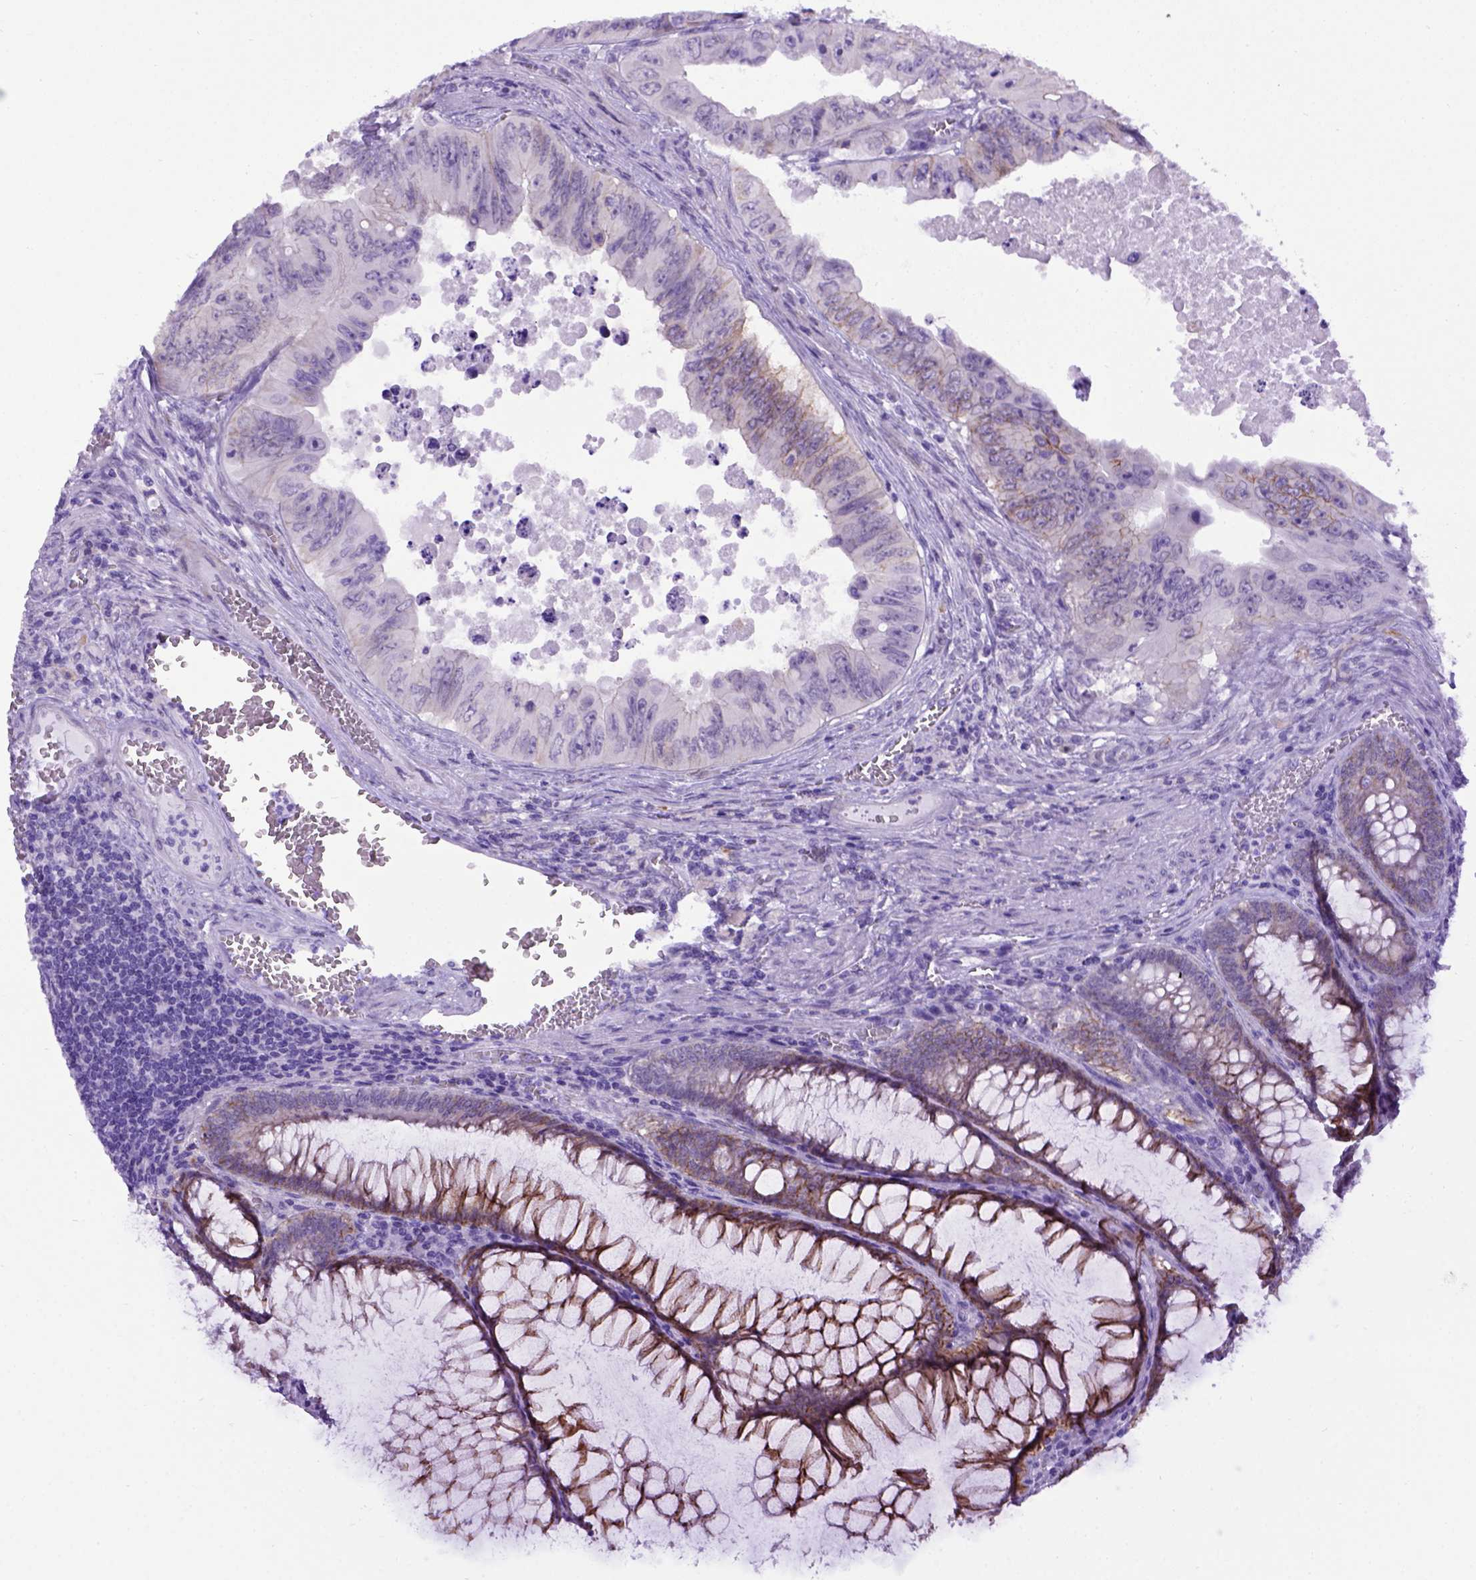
{"staining": {"intensity": "moderate", "quantity": "25%-75%", "location": "cytoplasmic/membranous"}, "tissue": "colorectal cancer", "cell_type": "Tumor cells", "image_type": "cancer", "snomed": [{"axis": "morphology", "description": "Adenocarcinoma, NOS"}, {"axis": "topography", "description": "Colon"}], "caption": "Adenocarcinoma (colorectal) tissue demonstrates moderate cytoplasmic/membranous expression in about 25%-75% of tumor cells", "gene": "ADAM12", "patient": {"sex": "female", "age": 84}}